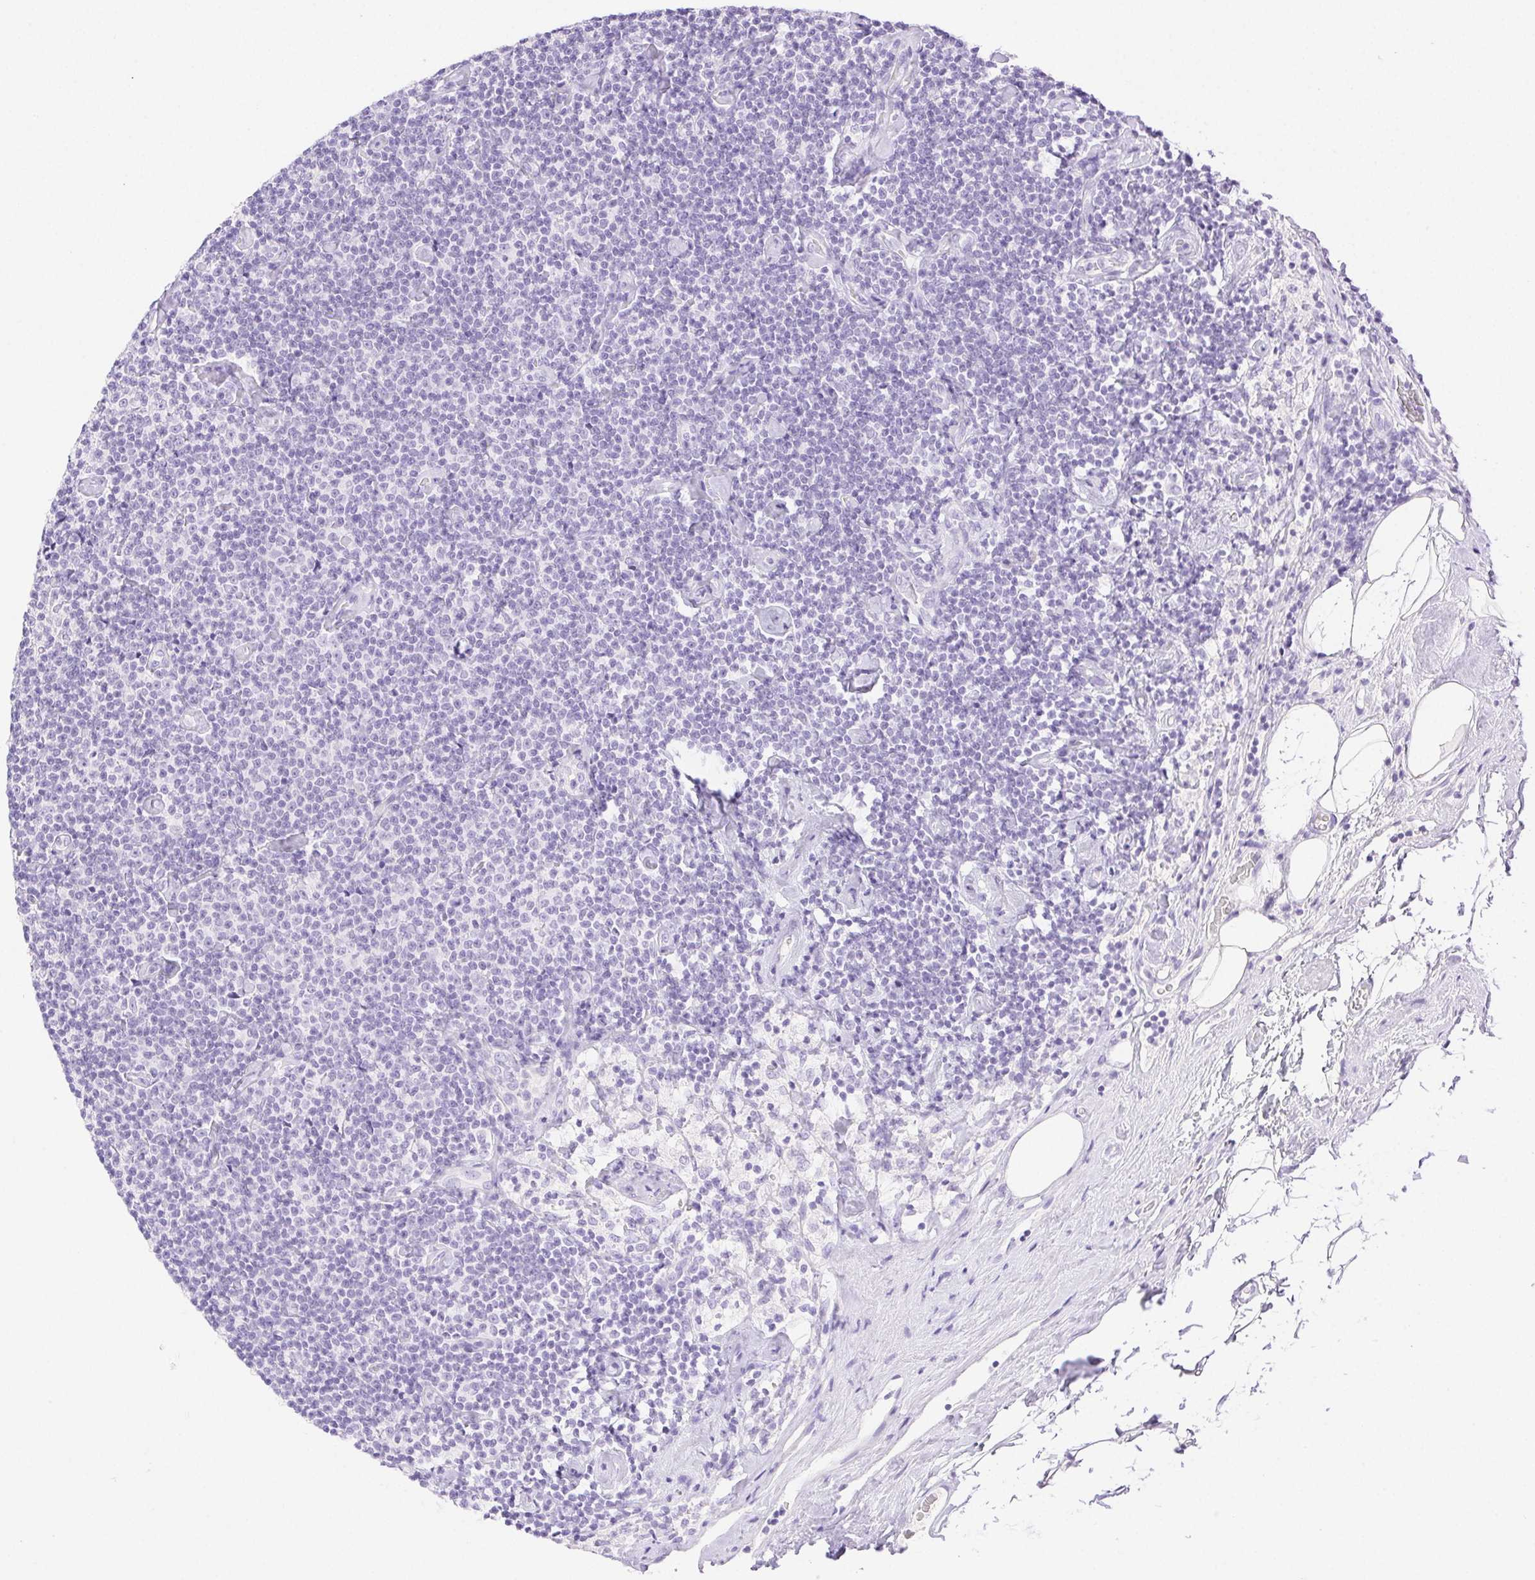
{"staining": {"intensity": "negative", "quantity": "none", "location": "none"}, "tissue": "lymphoma", "cell_type": "Tumor cells", "image_type": "cancer", "snomed": [{"axis": "morphology", "description": "Malignant lymphoma, non-Hodgkin's type, Low grade"}, {"axis": "topography", "description": "Lymph node"}], "caption": "Lymphoma was stained to show a protein in brown. There is no significant positivity in tumor cells. (Stains: DAB IHC with hematoxylin counter stain, Microscopy: brightfield microscopy at high magnification).", "gene": "SPACA4", "patient": {"sex": "male", "age": 81}}